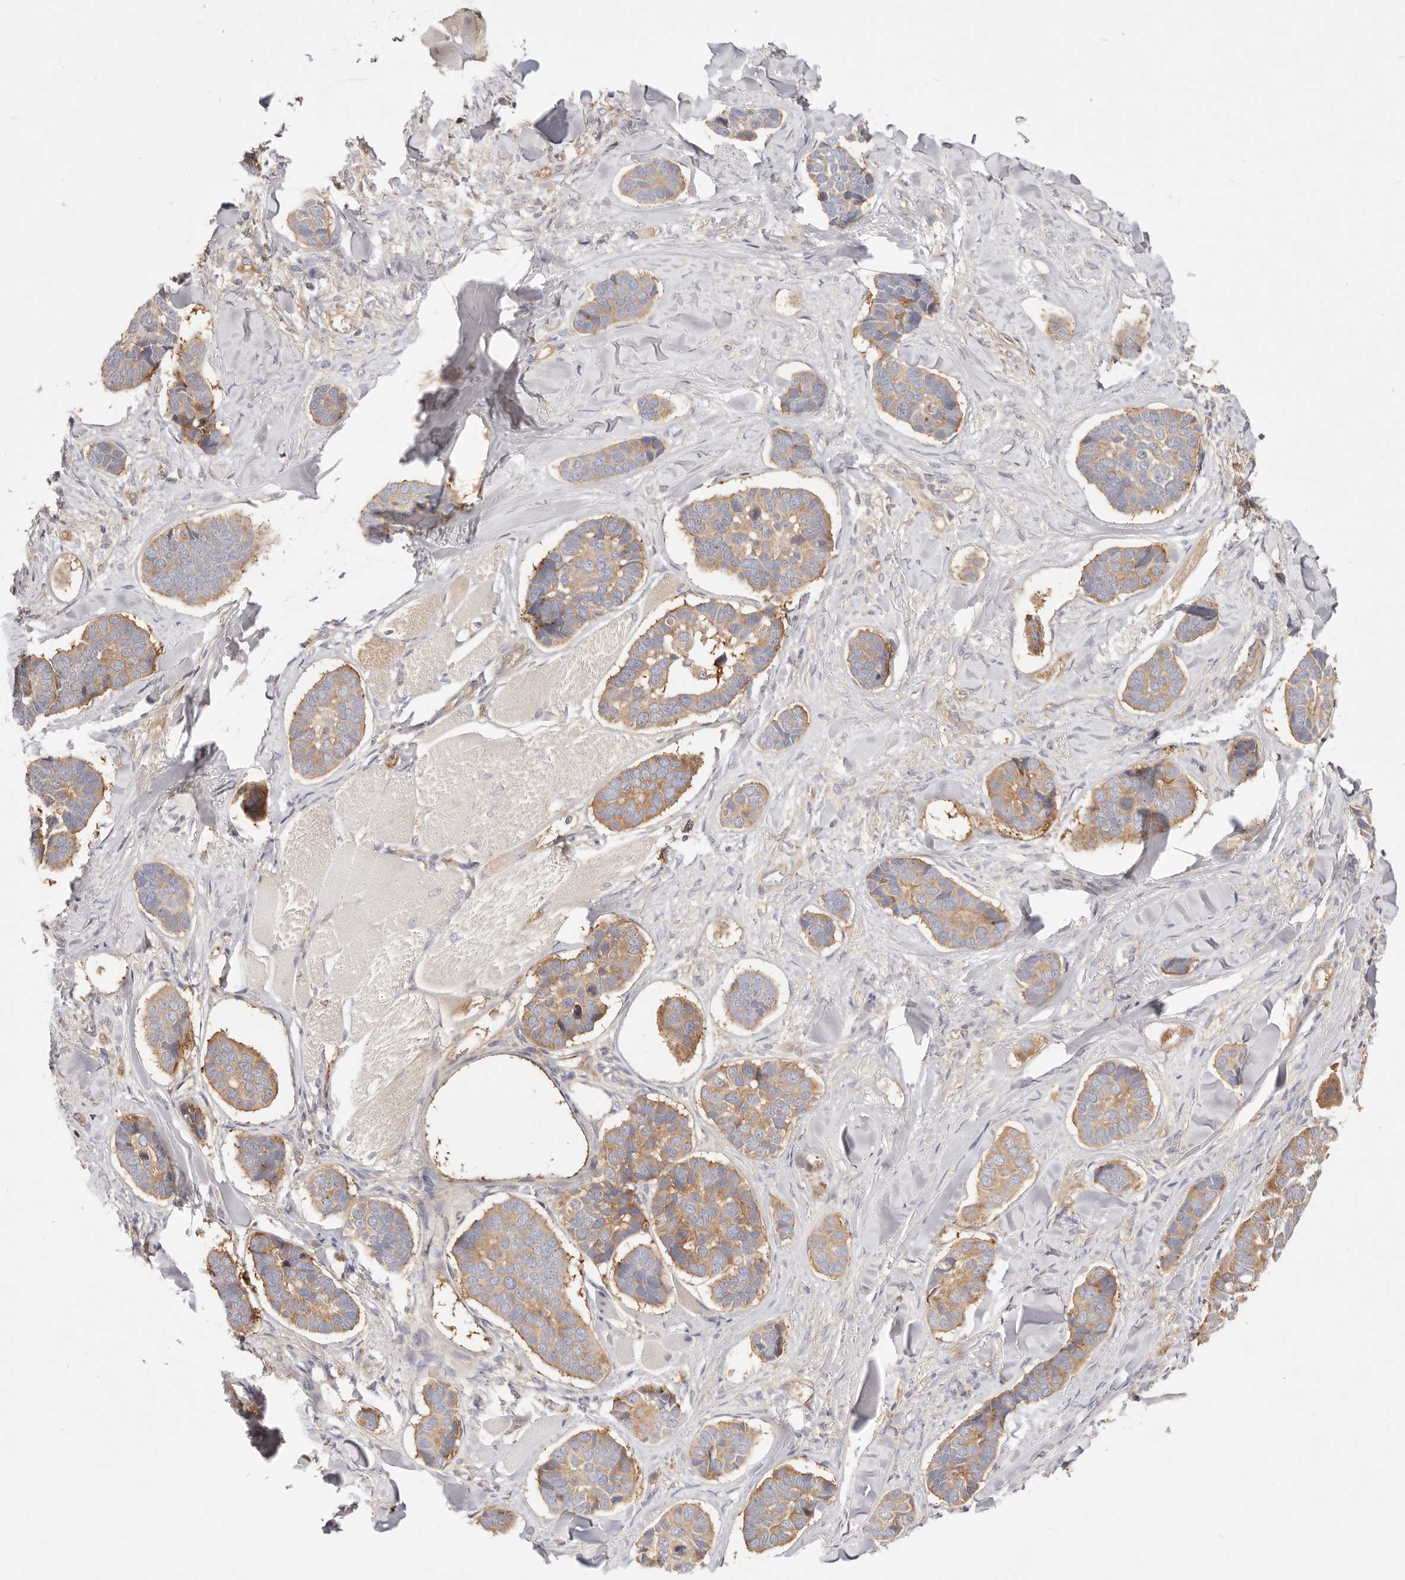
{"staining": {"intensity": "moderate", "quantity": ">75%", "location": "cytoplasmic/membranous"}, "tissue": "skin cancer", "cell_type": "Tumor cells", "image_type": "cancer", "snomed": [{"axis": "morphology", "description": "Basal cell carcinoma"}, {"axis": "topography", "description": "Skin"}], "caption": "Immunohistochemical staining of human skin cancer shows moderate cytoplasmic/membranous protein positivity in approximately >75% of tumor cells. Using DAB (3,3'-diaminobenzidine) (brown) and hematoxylin (blue) stains, captured at high magnification using brightfield microscopy.", "gene": "KCMF1", "patient": {"sex": "male", "age": 62}}